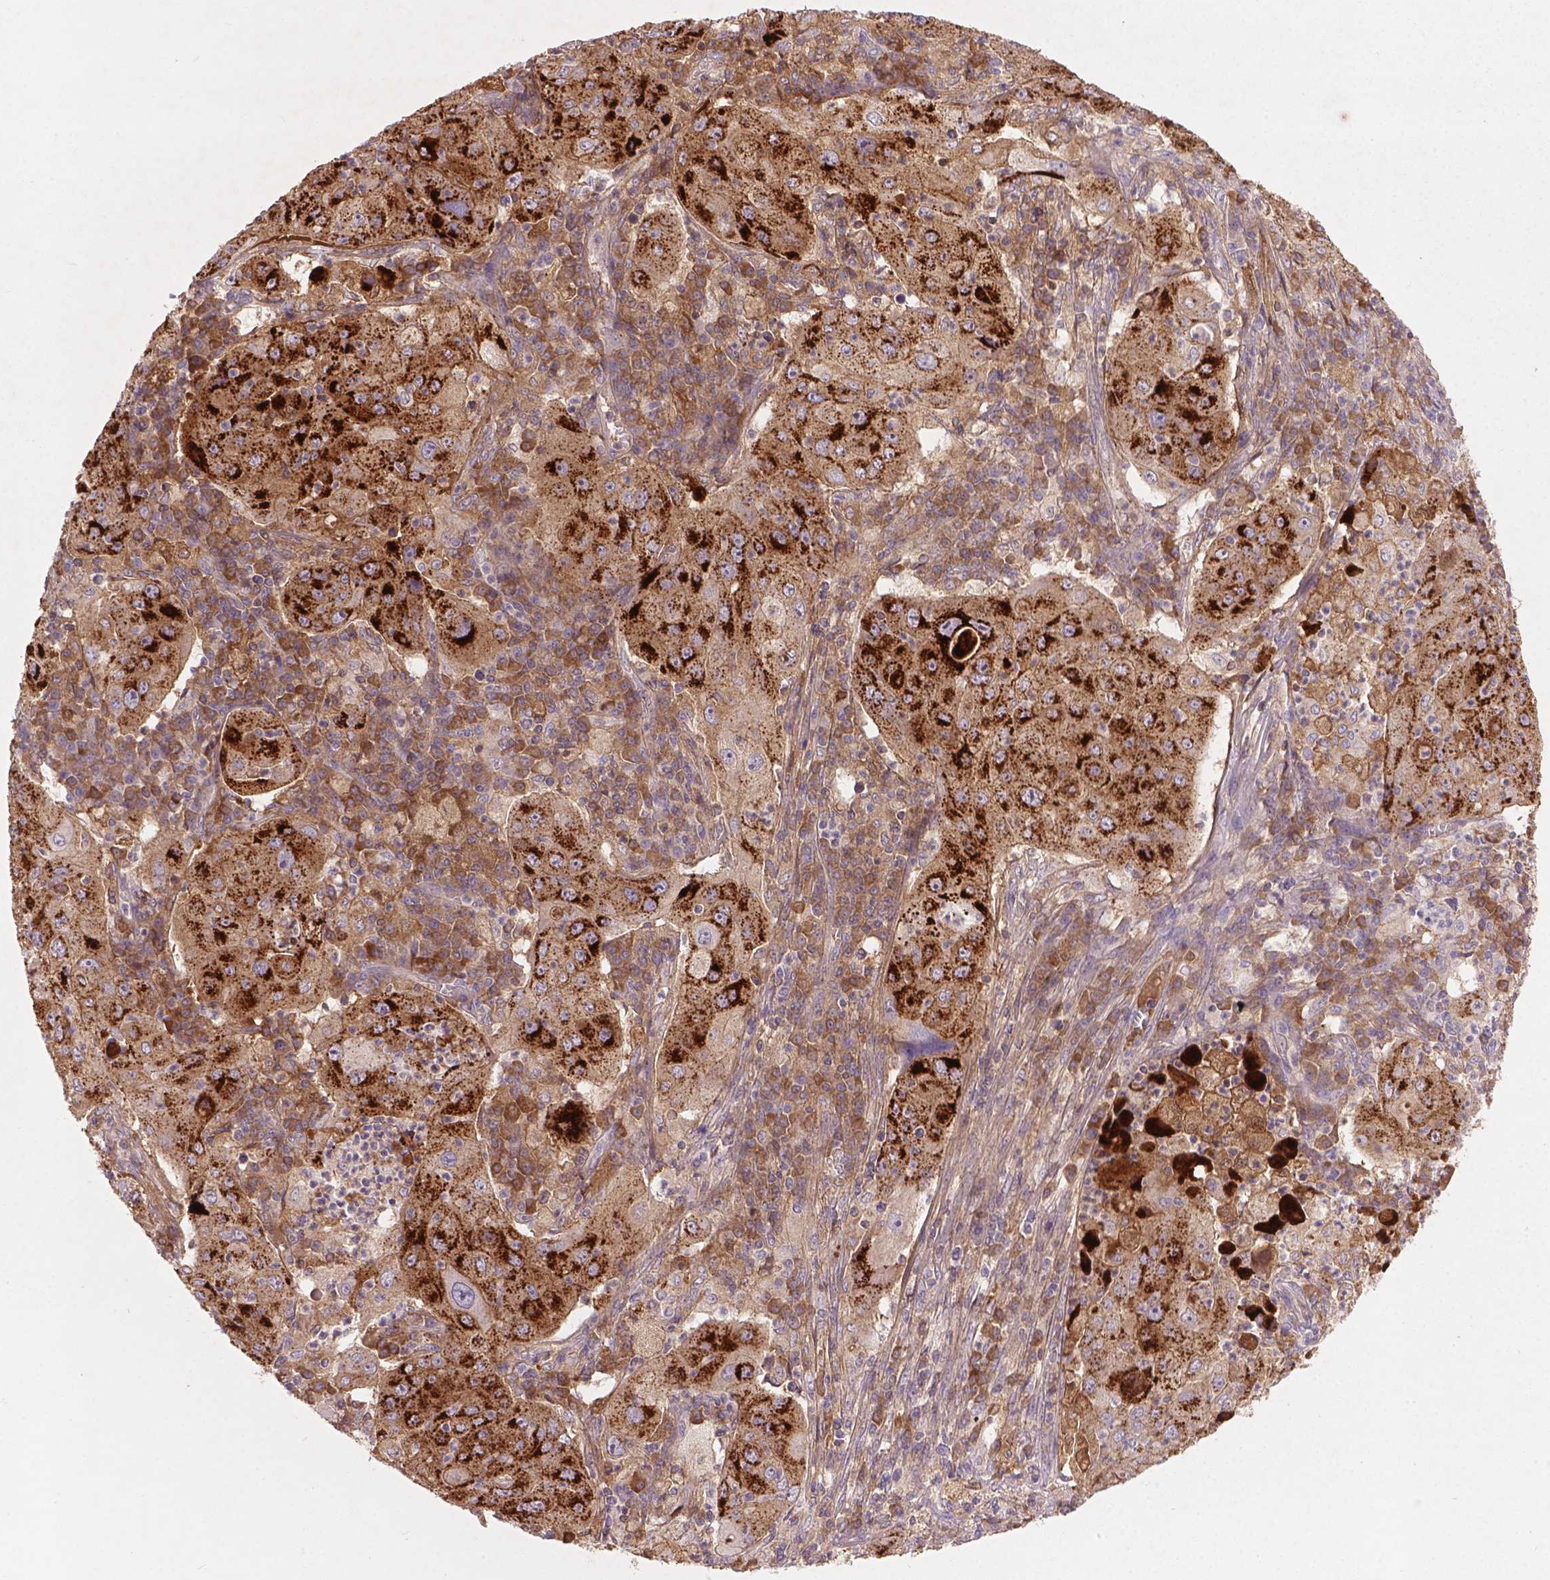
{"staining": {"intensity": "moderate", "quantity": "25%-75%", "location": "cytoplasmic/membranous"}, "tissue": "lung cancer", "cell_type": "Tumor cells", "image_type": "cancer", "snomed": [{"axis": "morphology", "description": "Squamous cell carcinoma, NOS"}, {"axis": "topography", "description": "Lung"}], "caption": "Lung cancer stained with IHC reveals moderate cytoplasmic/membranous staining in approximately 25%-75% of tumor cells. Using DAB (brown) and hematoxylin (blue) stains, captured at high magnification using brightfield microscopy.", "gene": "SOX17", "patient": {"sex": "female", "age": 59}}